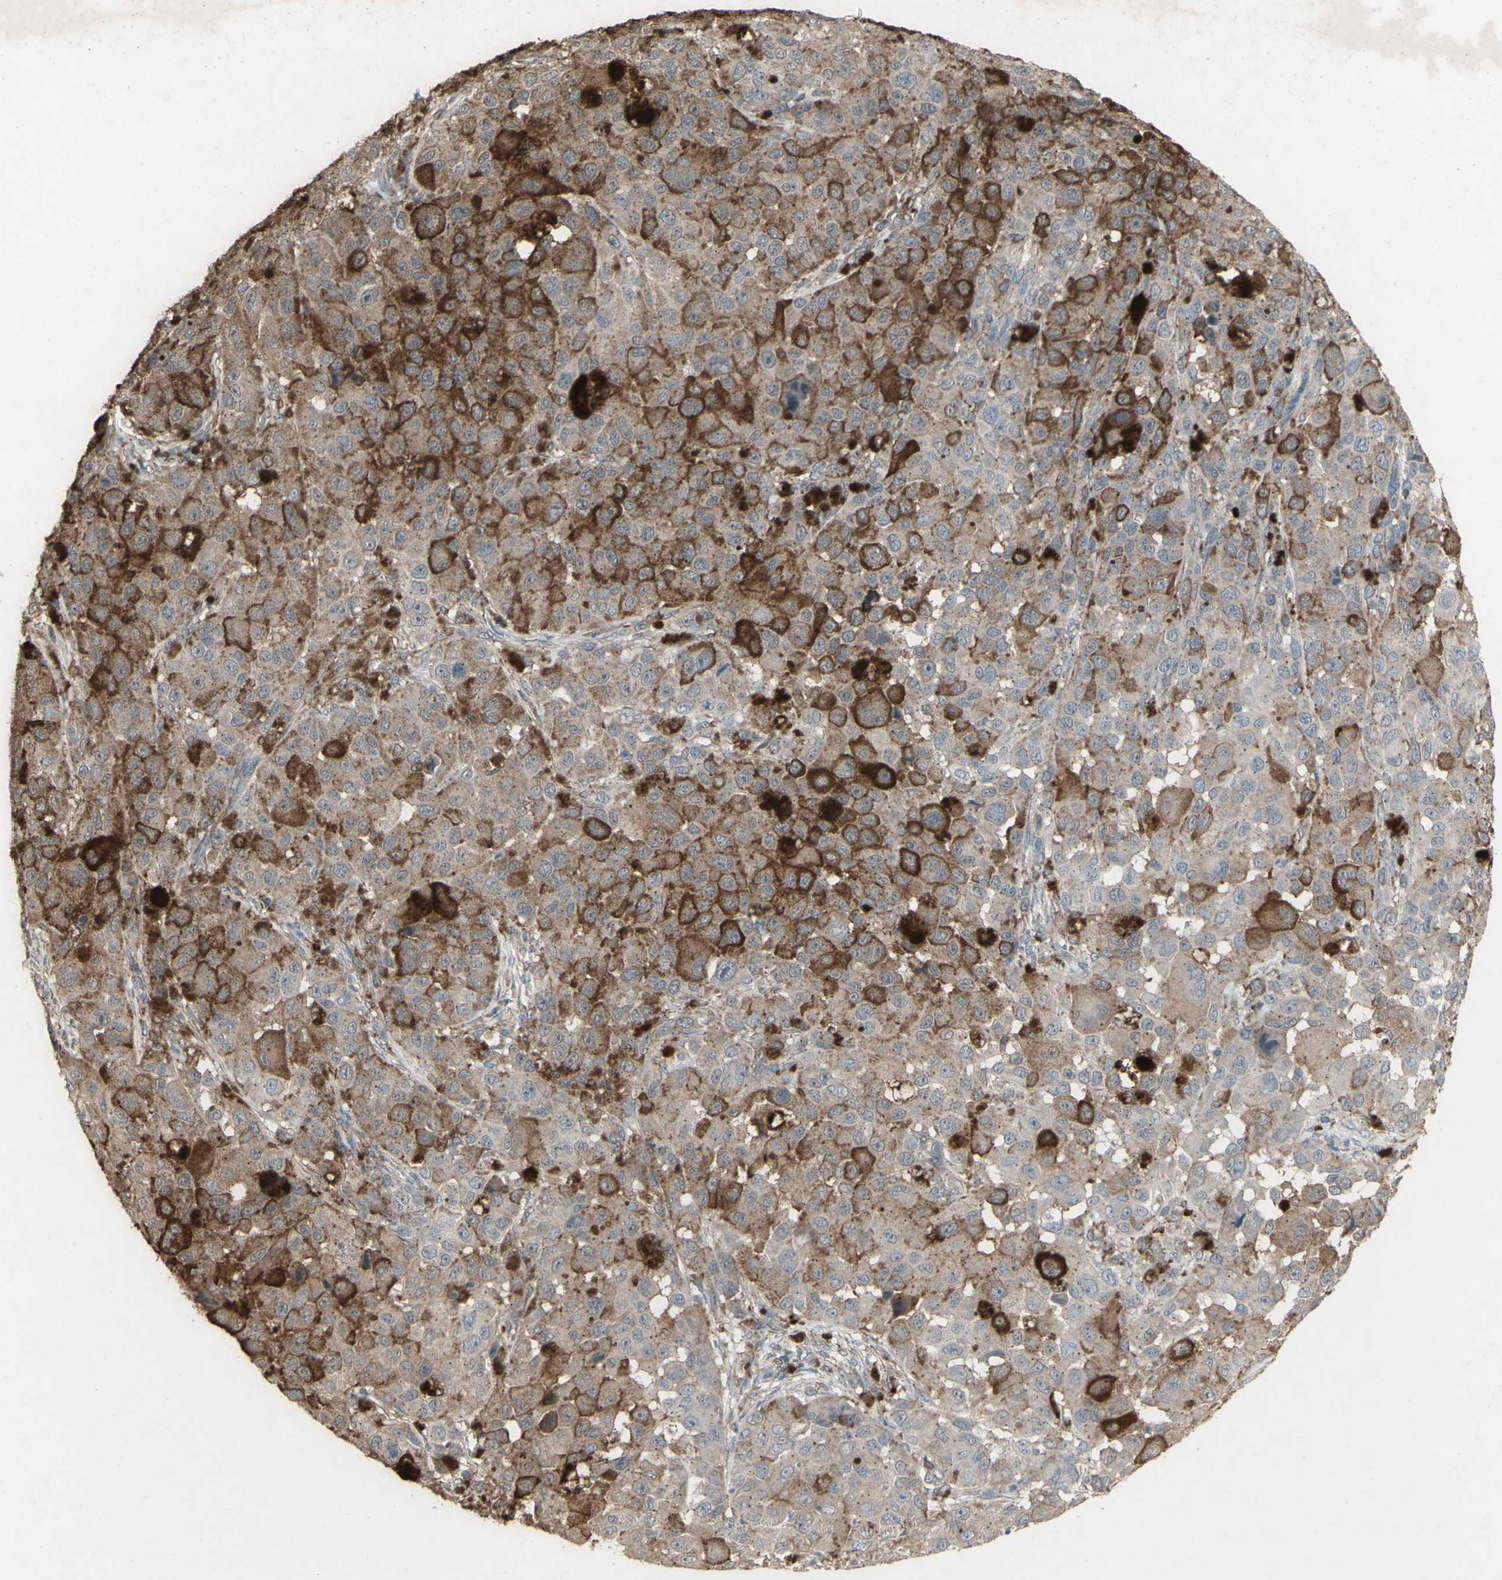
{"staining": {"intensity": "weak", "quantity": ">75%", "location": "cytoplasmic/membranous"}, "tissue": "melanoma", "cell_type": "Tumor cells", "image_type": "cancer", "snomed": [{"axis": "morphology", "description": "Malignant melanoma, NOS"}, {"axis": "topography", "description": "Skin"}], "caption": "Malignant melanoma tissue exhibits weak cytoplasmic/membranous staining in about >75% of tumor cells", "gene": "FXYD3", "patient": {"sex": "male", "age": 96}}